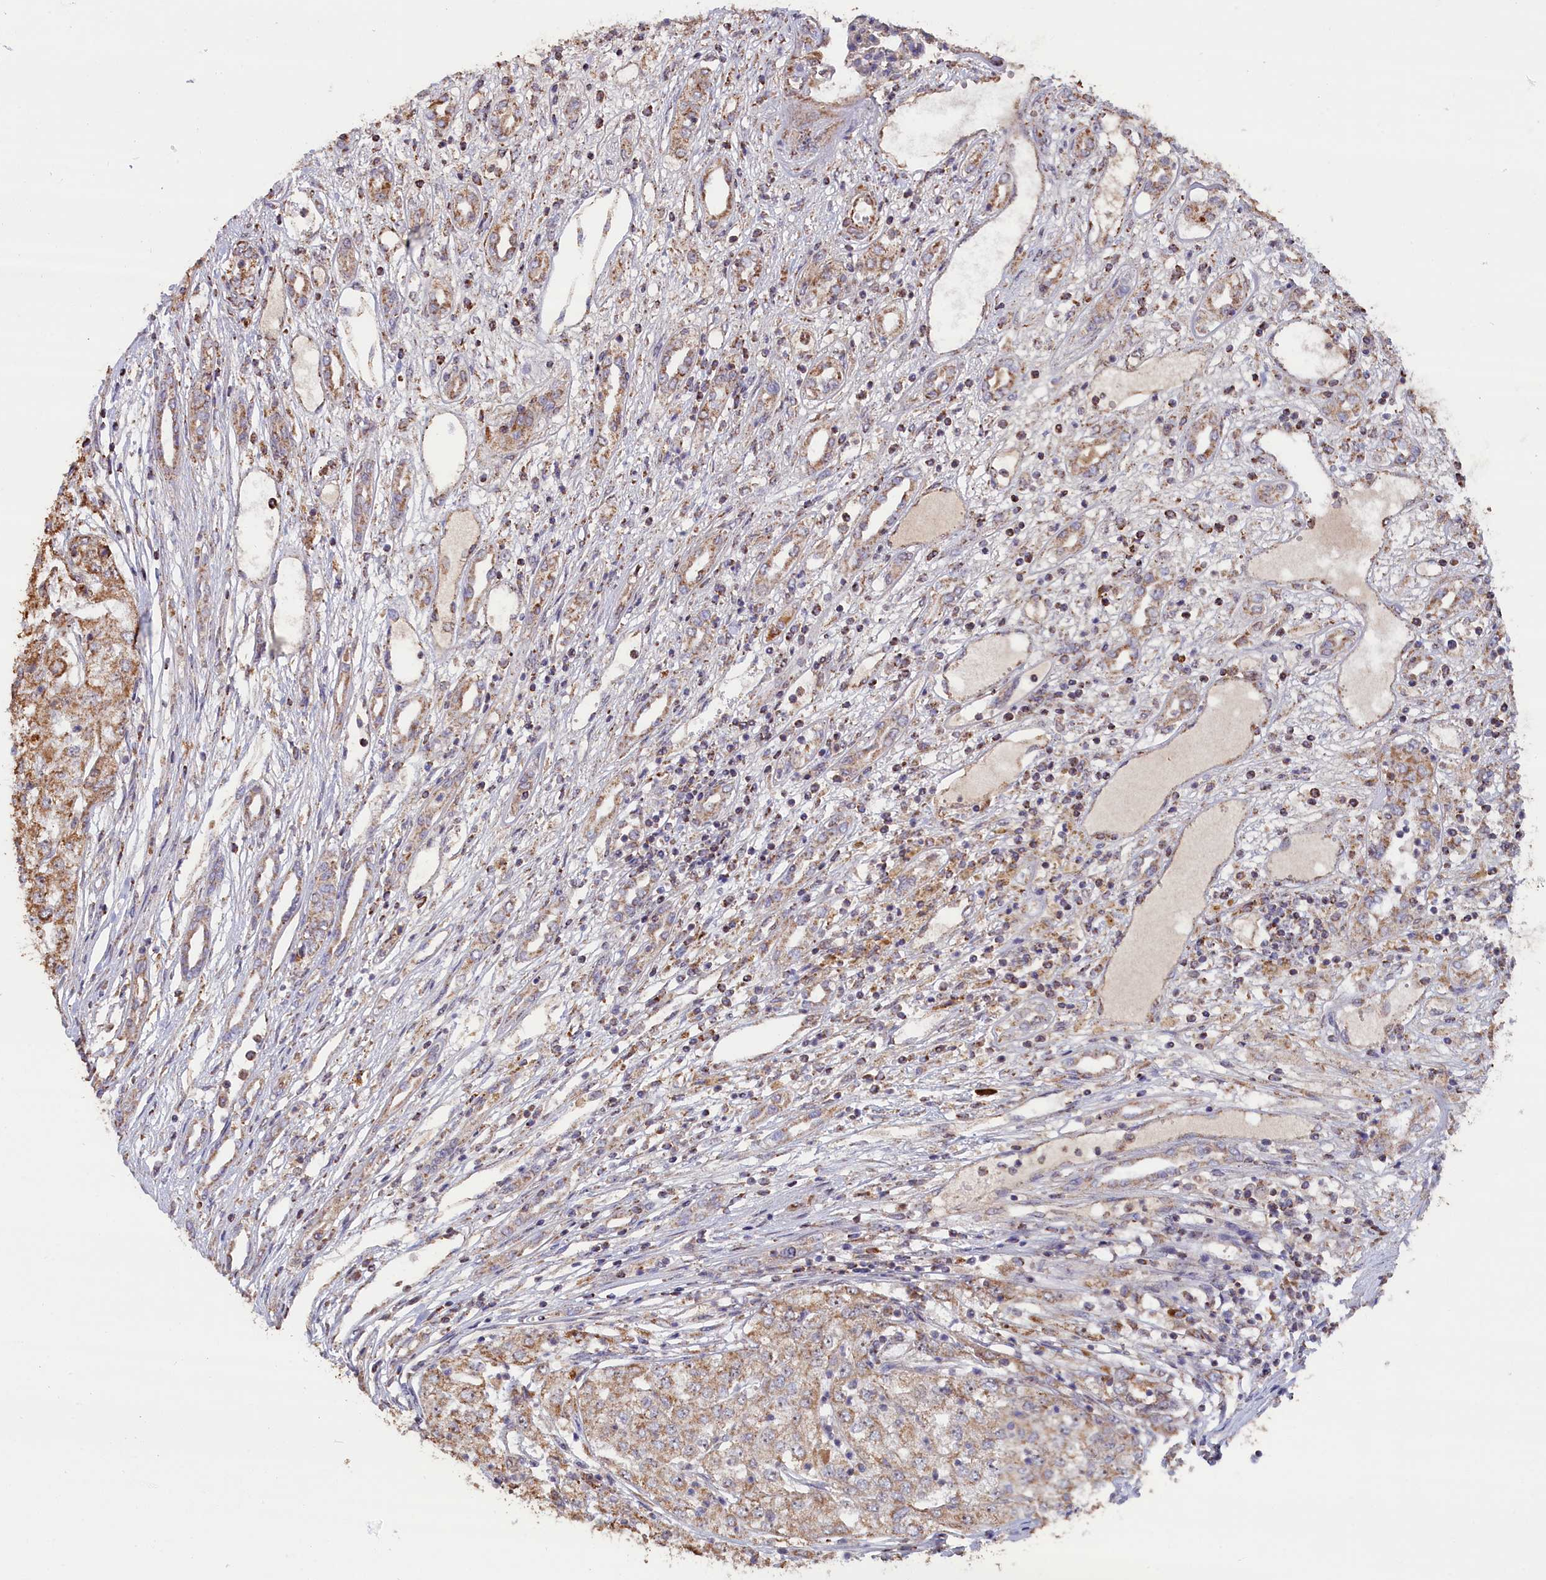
{"staining": {"intensity": "moderate", "quantity": ">75%", "location": "cytoplasmic/membranous"}, "tissue": "renal cancer", "cell_type": "Tumor cells", "image_type": "cancer", "snomed": [{"axis": "morphology", "description": "Adenocarcinoma, NOS"}, {"axis": "topography", "description": "Kidney"}], "caption": "The image reveals staining of adenocarcinoma (renal), revealing moderate cytoplasmic/membranous protein expression (brown color) within tumor cells. (DAB IHC, brown staining for protein, blue staining for nuclei).", "gene": "ZNF816", "patient": {"sex": "female", "age": 54}}